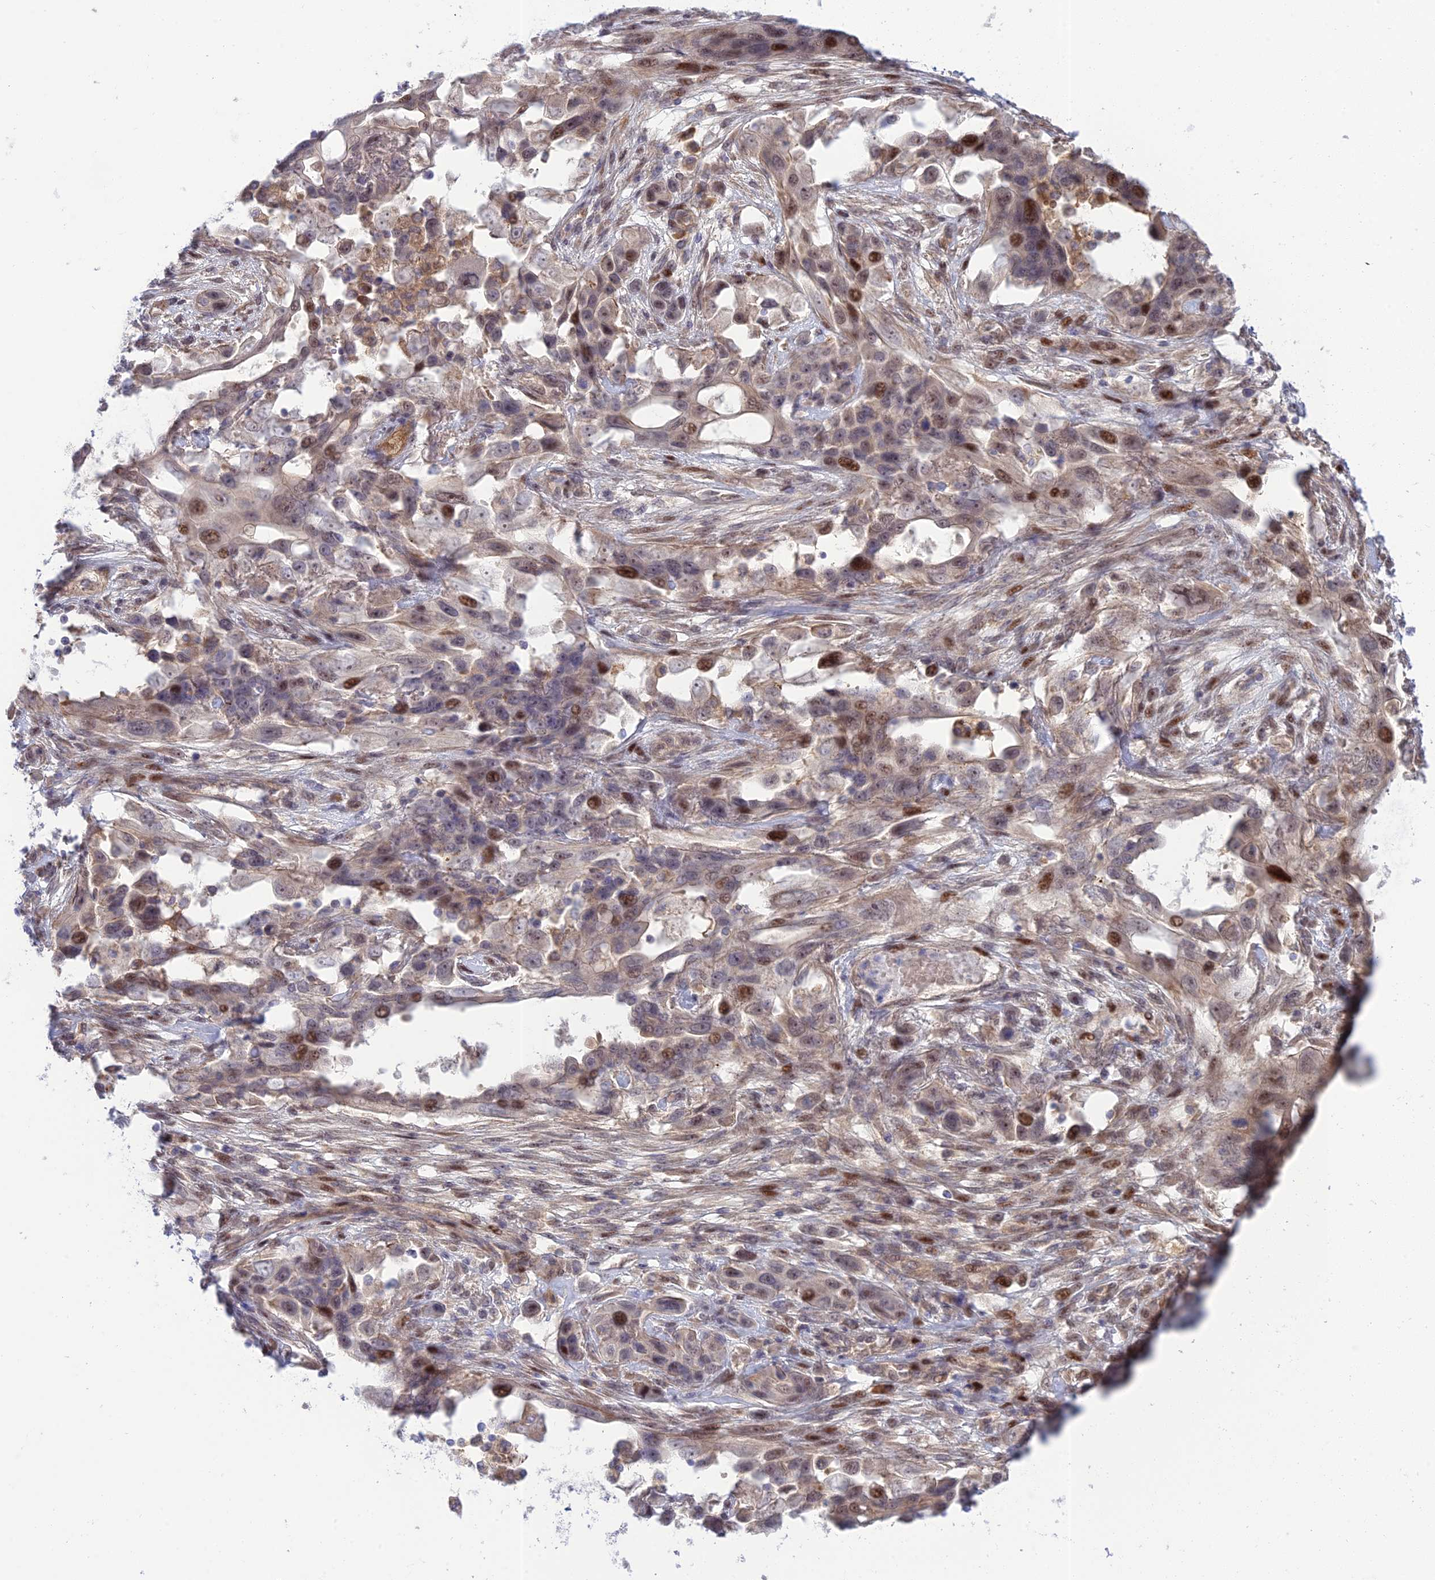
{"staining": {"intensity": "moderate", "quantity": "<25%", "location": "nuclear"}, "tissue": "lung cancer", "cell_type": "Tumor cells", "image_type": "cancer", "snomed": [{"axis": "morphology", "description": "Squamous cell carcinoma, NOS"}, {"axis": "topography", "description": "Lung"}], "caption": "Protein analysis of lung squamous cell carcinoma tissue shows moderate nuclear expression in about <25% of tumor cells. Nuclei are stained in blue.", "gene": "ZNF584", "patient": {"sex": "female", "age": 70}}